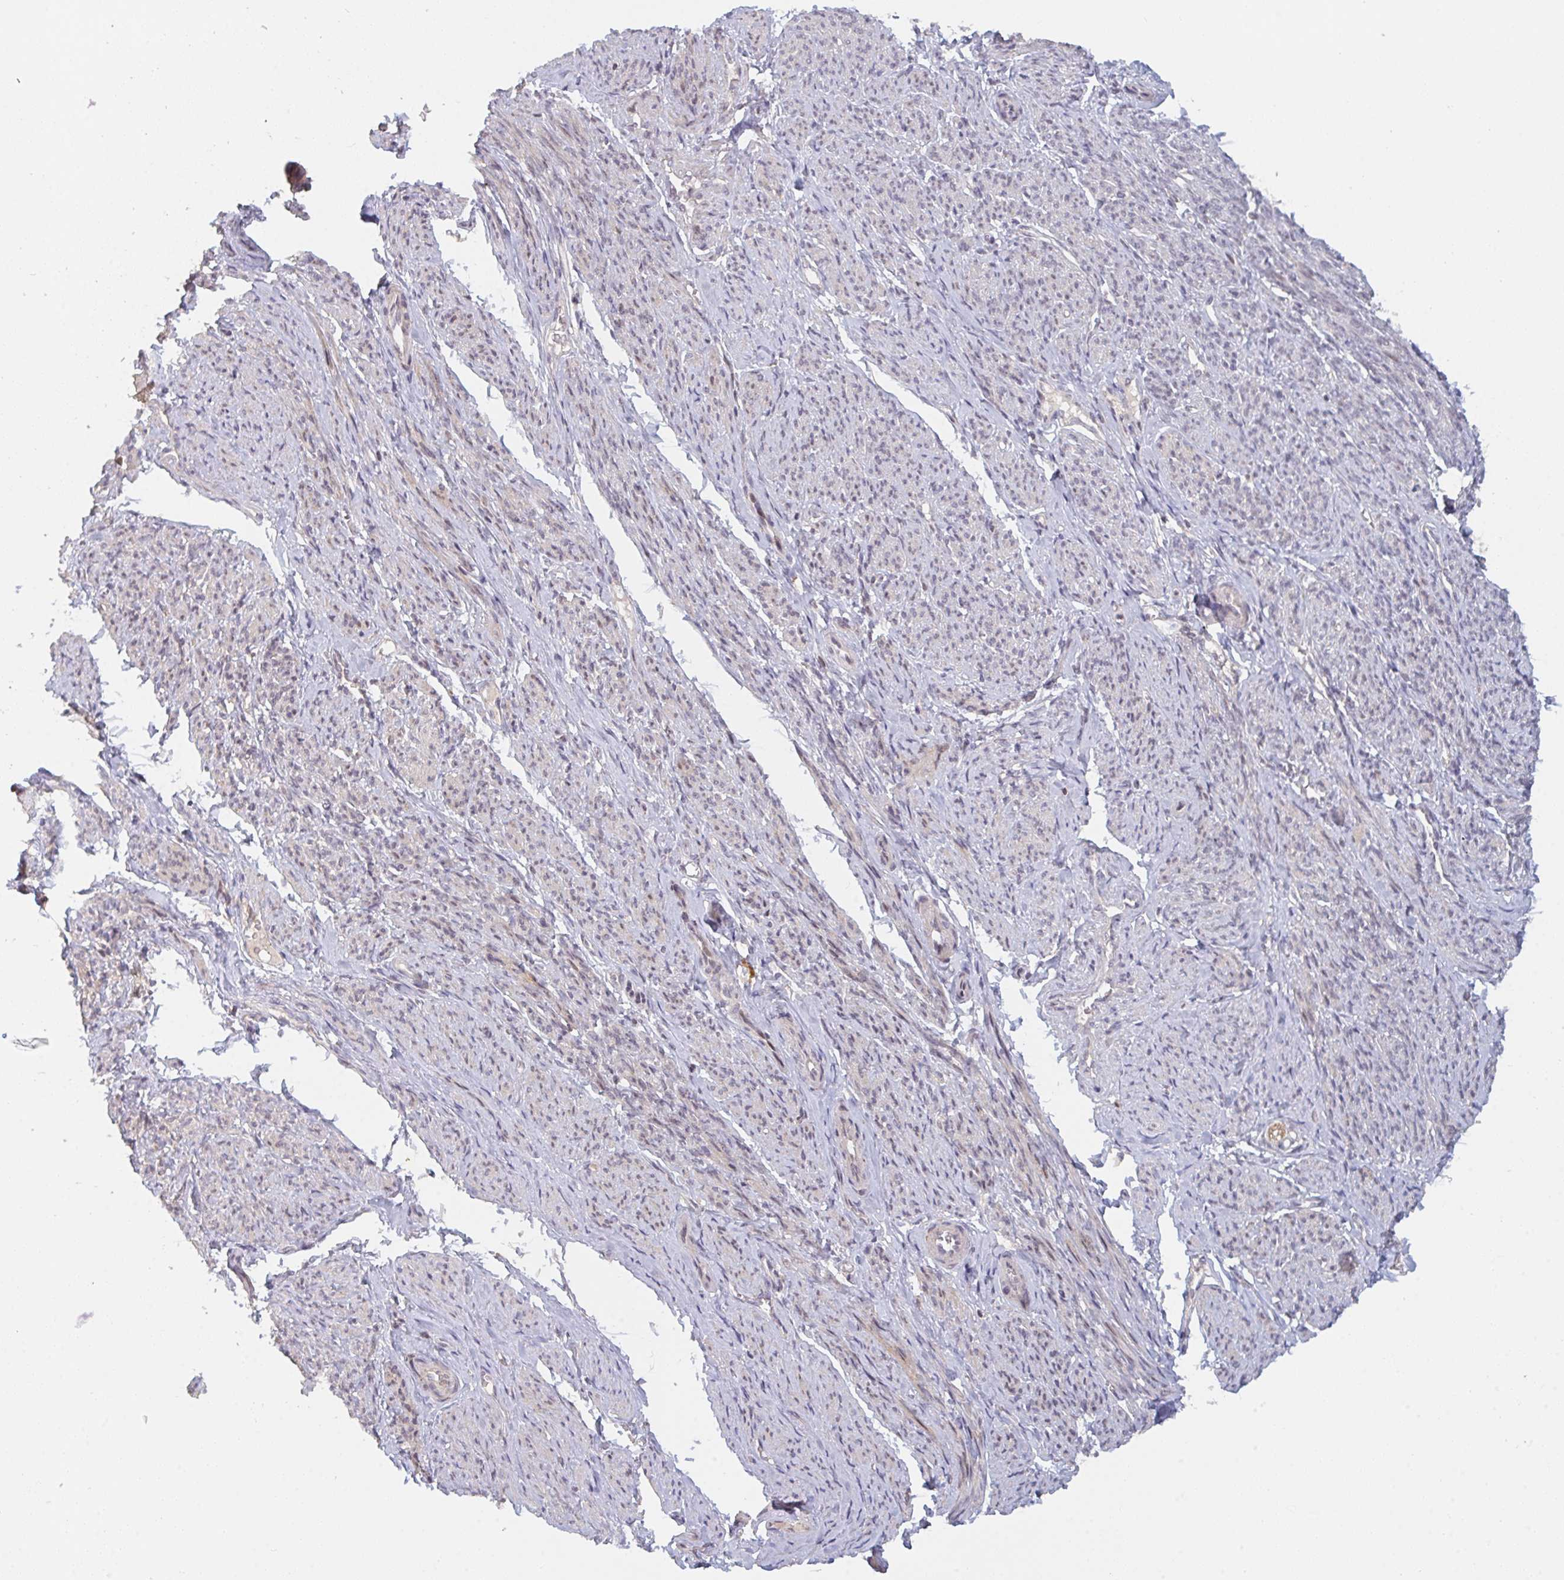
{"staining": {"intensity": "moderate", "quantity": "<25%", "location": "cytoplasmic/membranous"}, "tissue": "smooth muscle", "cell_type": "Smooth muscle cells", "image_type": "normal", "snomed": [{"axis": "morphology", "description": "Normal tissue, NOS"}, {"axis": "topography", "description": "Smooth muscle"}], "caption": "Immunohistochemical staining of benign human smooth muscle exhibits moderate cytoplasmic/membranous protein staining in approximately <25% of smooth muscle cells.", "gene": "DCST1", "patient": {"sex": "female", "age": 65}}